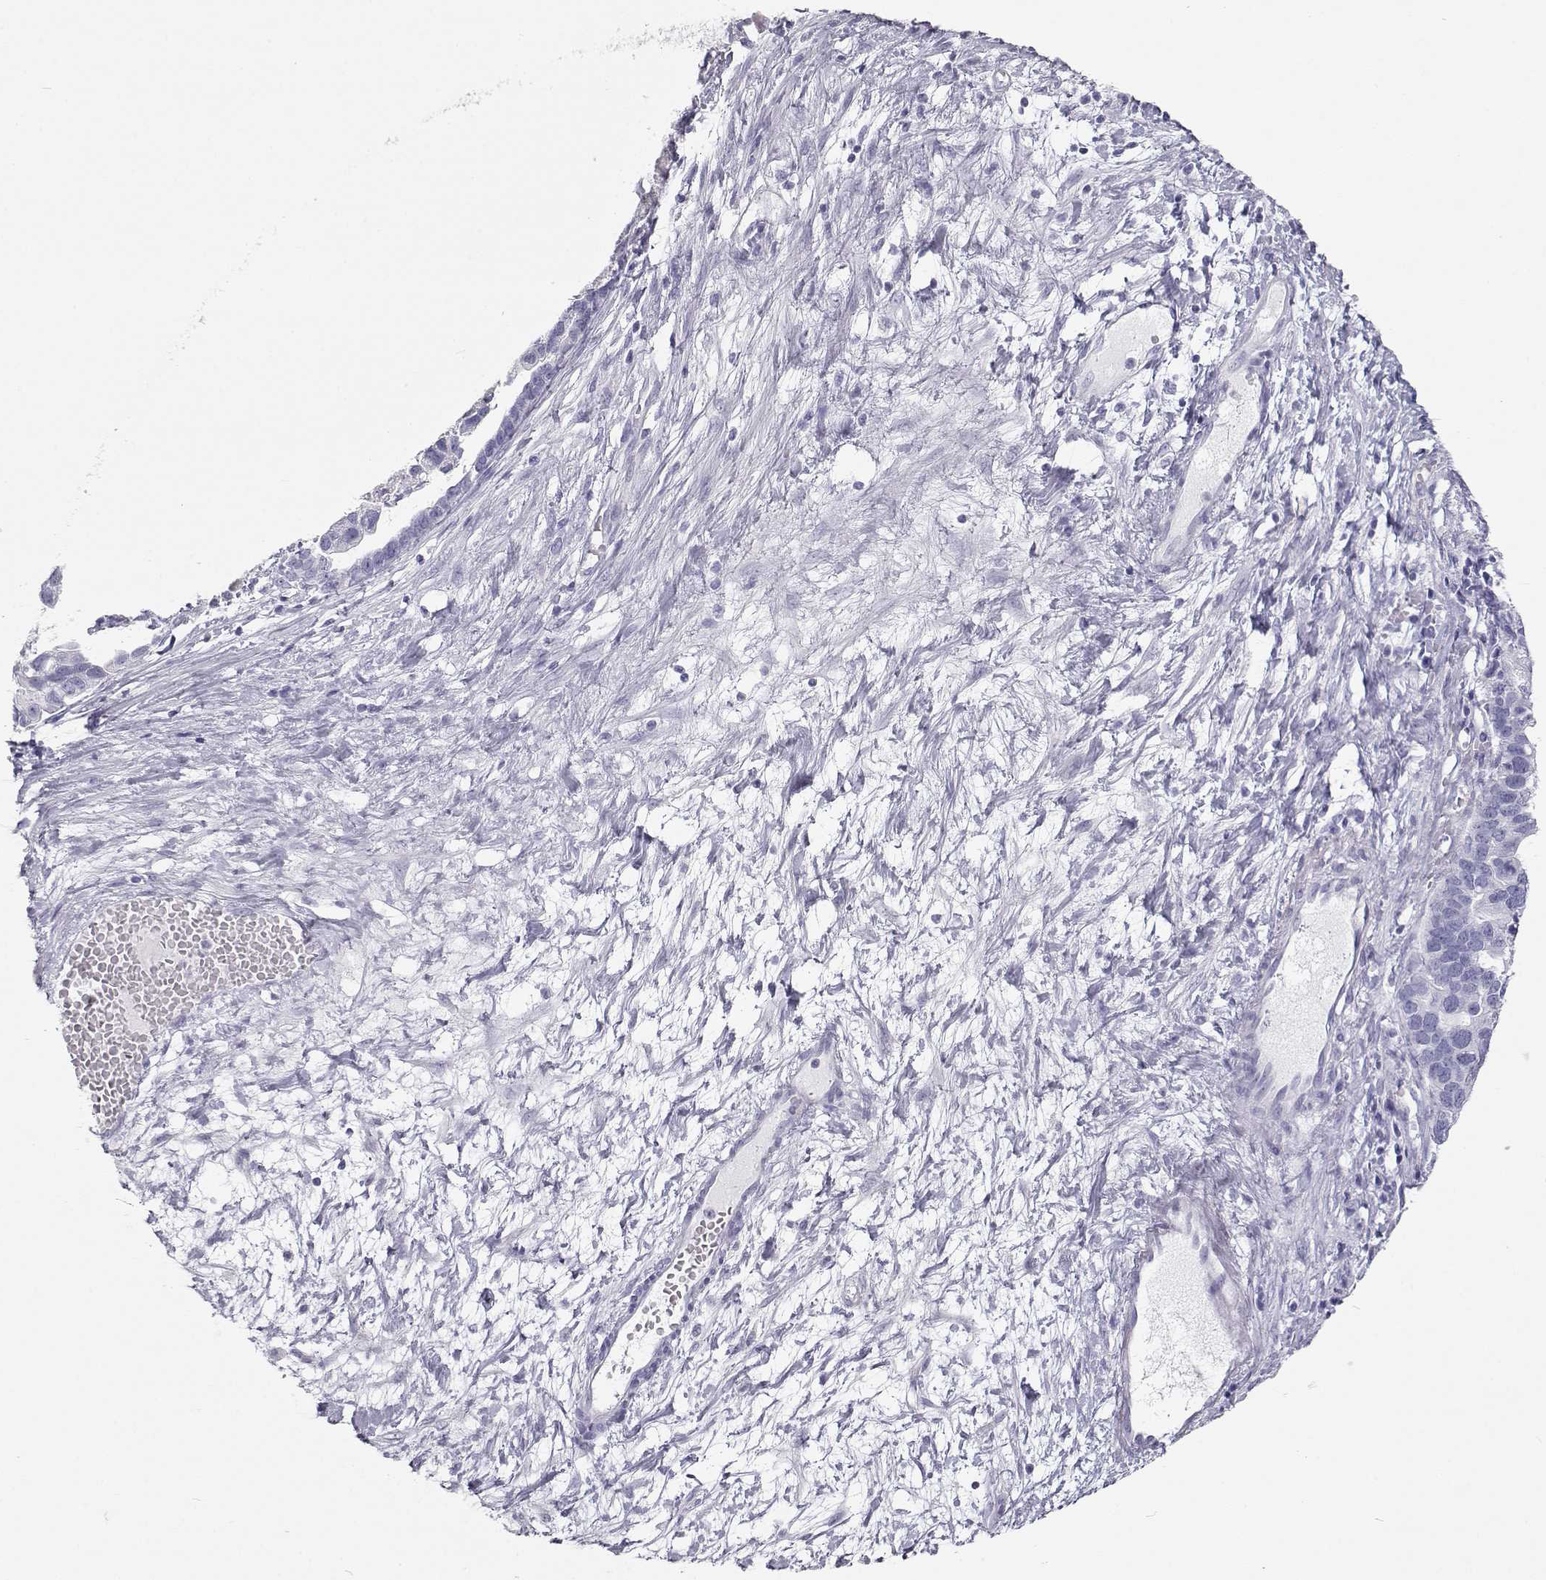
{"staining": {"intensity": "negative", "quantity": "none", "location": "none"}, "tissue": "ovarian cancer", "cell_type": "Tumor cells", "image_type": "cancer", "snomed": [{"axis": "morphology", "description": "Cystadenocarcinoma, serous, NOS"}, {"axis": "topography", "description": "Ovary"}], "caption": "Immunohistochemistry of human ovarian cancer (serous cystadenocarcinoma) reveals no positivity in tumor cells.", "gene": "TKTL1", "patient": {"sex": "female", "age": 54}}